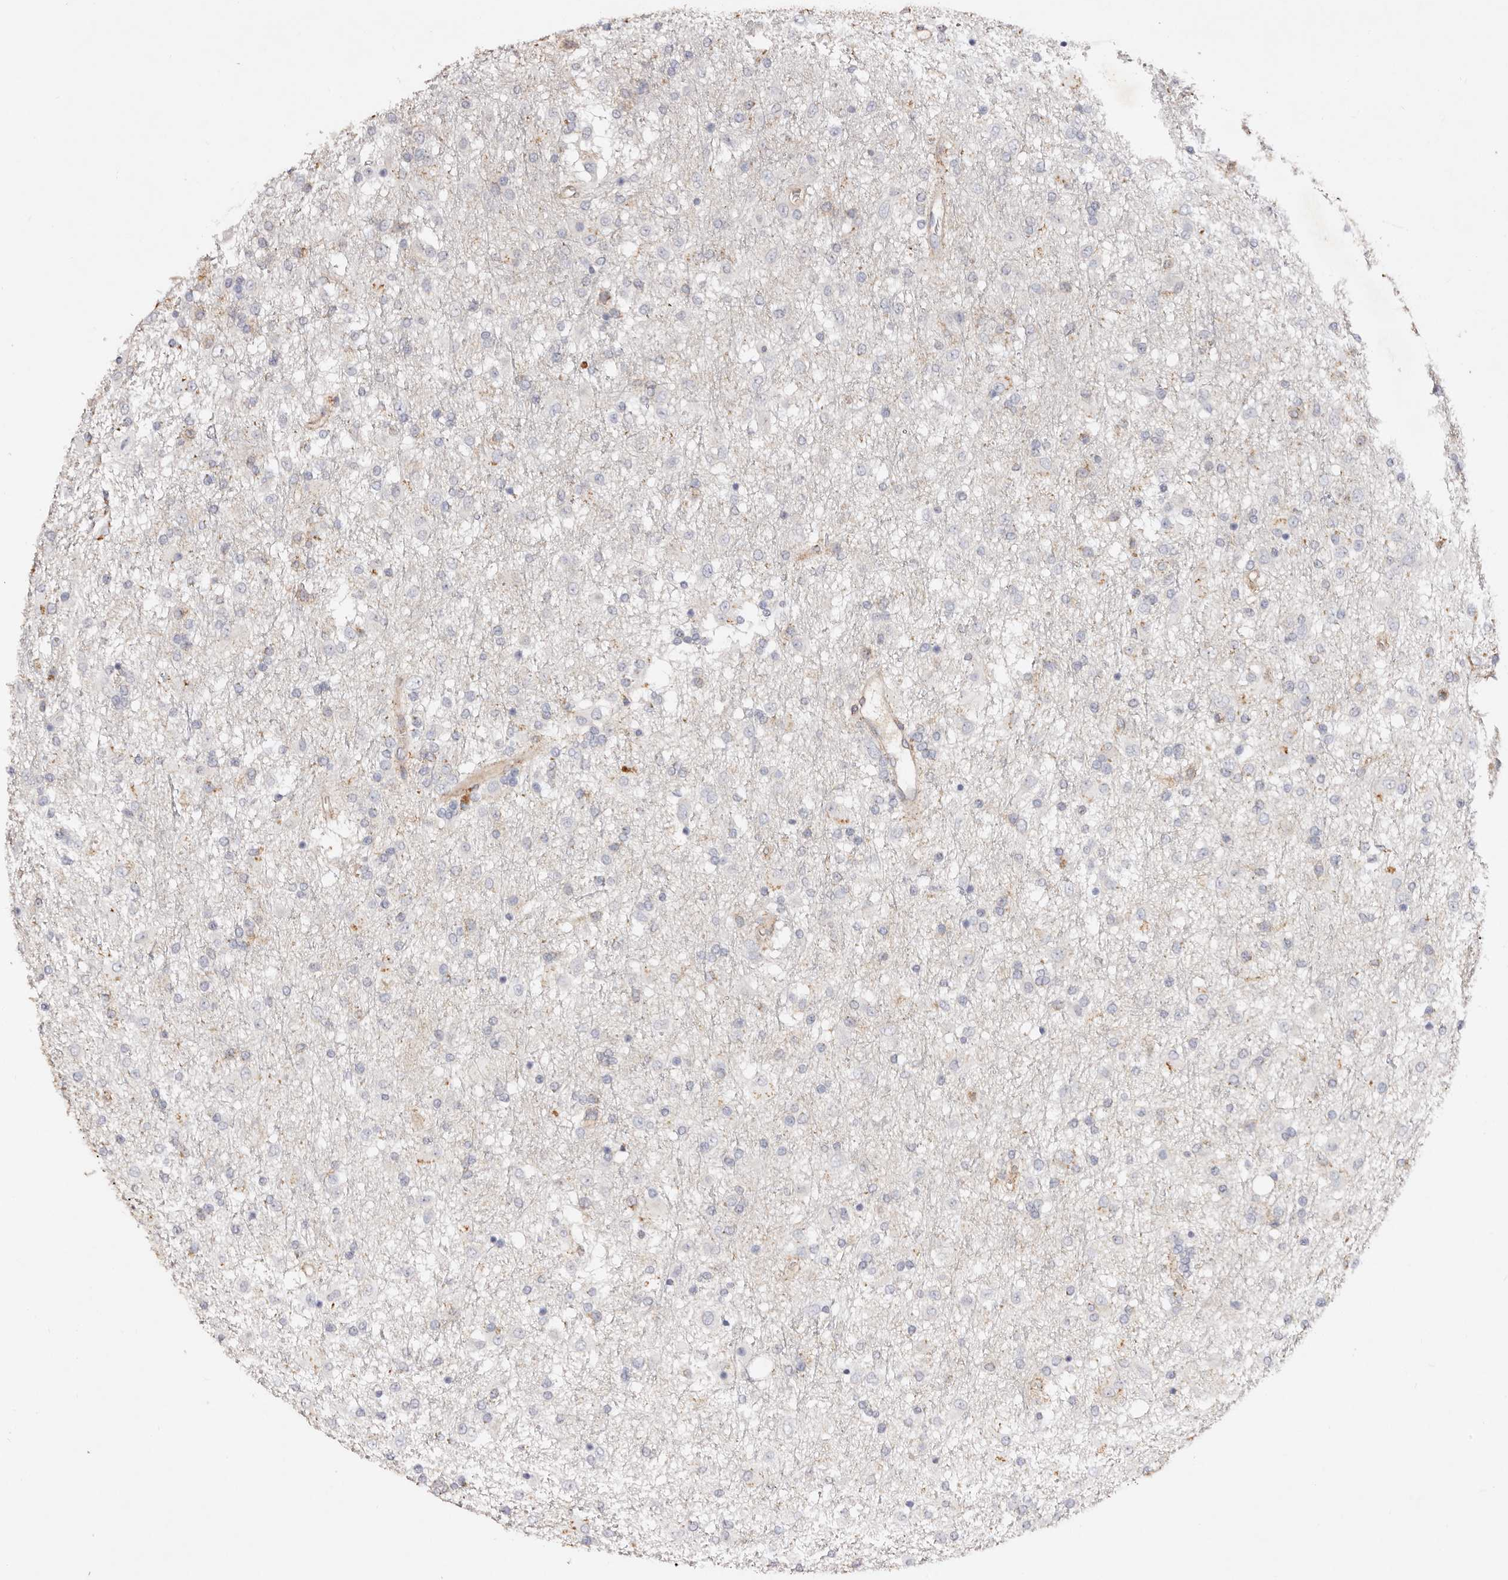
{"staining": {"intensity": "negative", "quantity": "none", "location": "none"}, "tissue": "glioma", "cell_type": "Tumor cells", "image_type": "cancer", "snomed": [{"axis": "morphology", "description": "Glioma, malignant, Low grade"}, {"axis": "topography", "description": "Brain"}], "caption": "Malignant glioma (low-grade) was stained to show a protein in brown. There is no significant positivity in tumor cells.", "gene": "SERPINH1", "patient": {"sex": "male", "age": 65}}